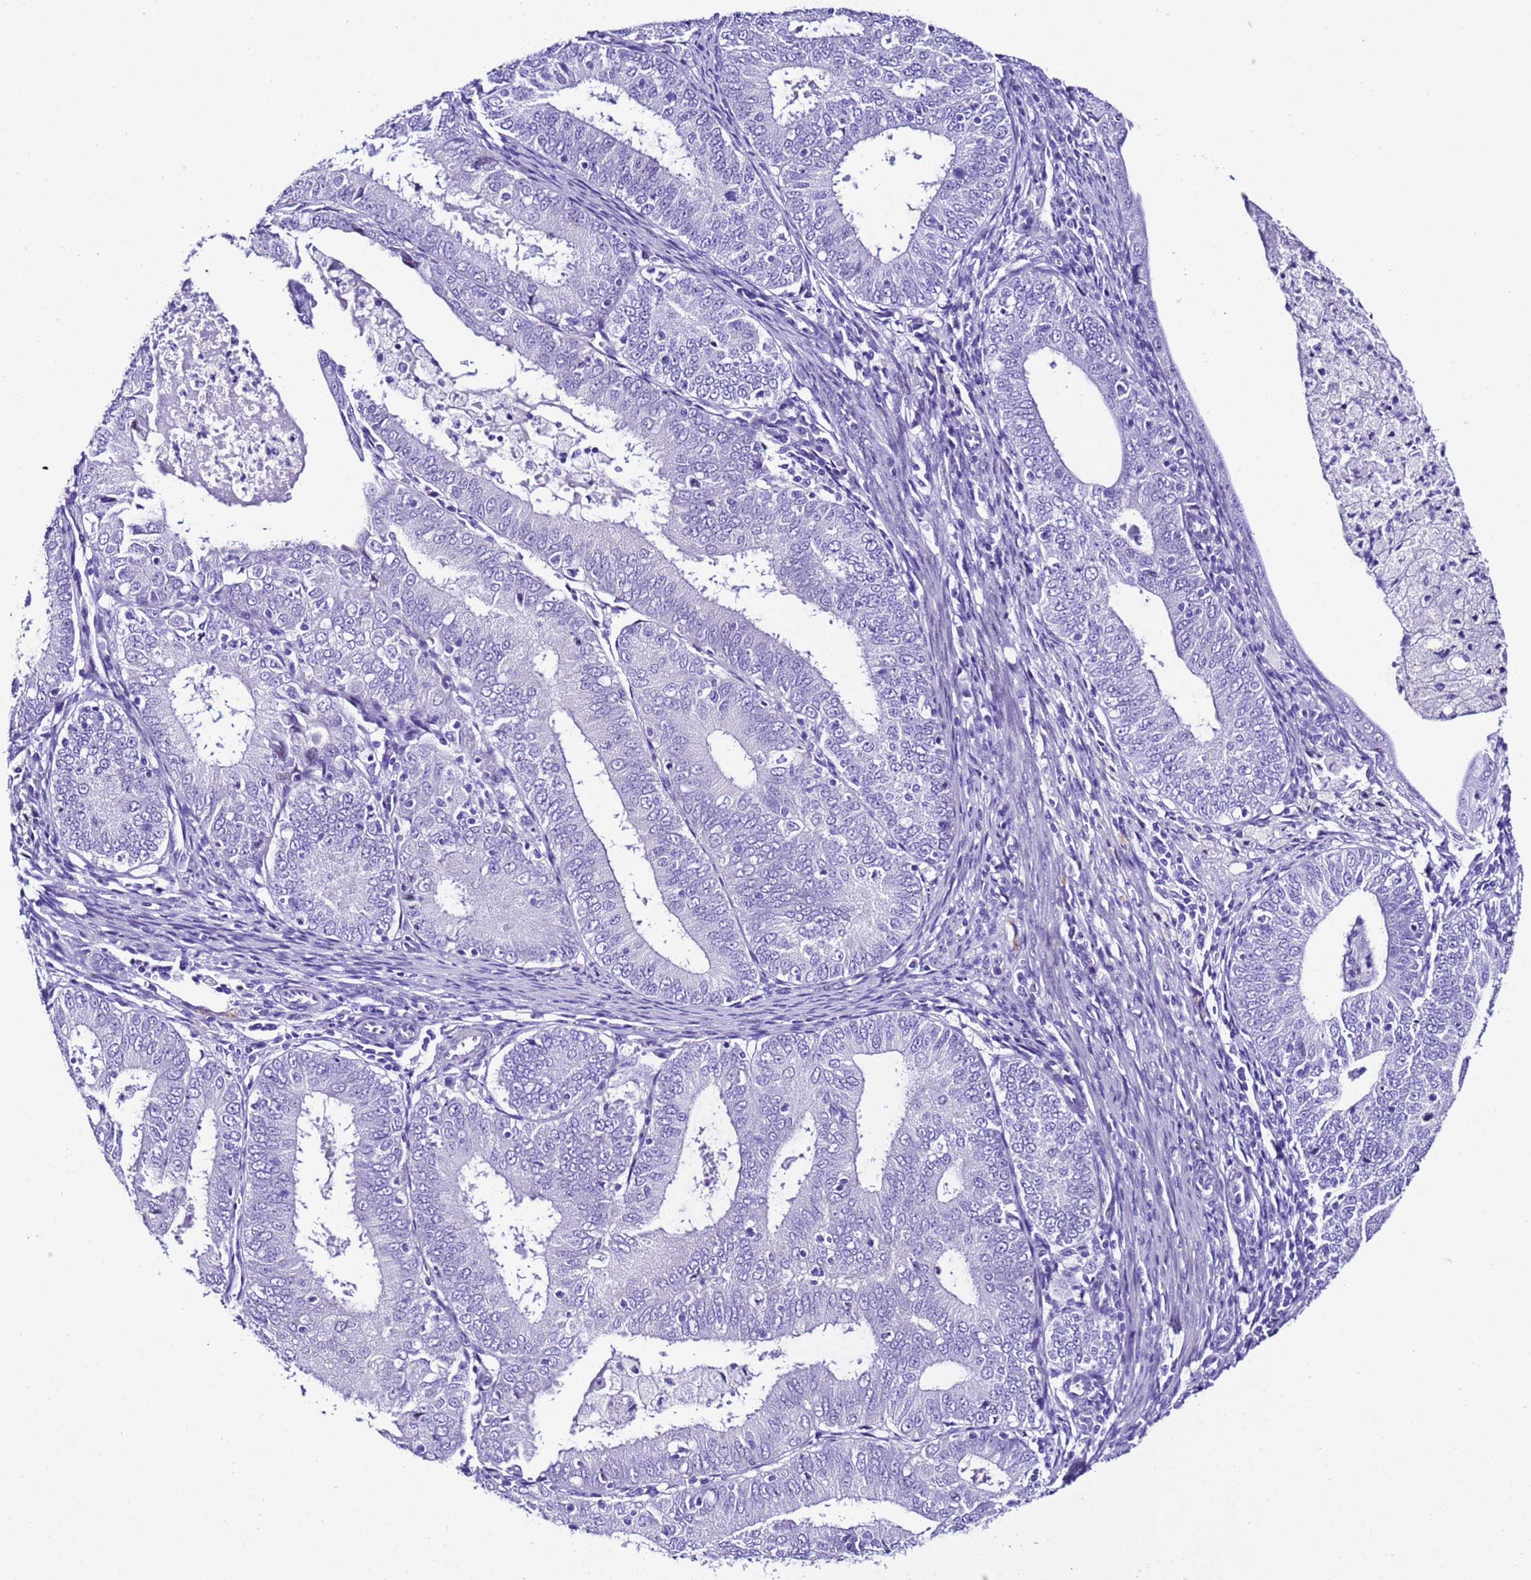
{"staining": {"intensity": "negative", "quantity": "none", "location": "none"}, "tissue": "endometrial cancer", "cell_type": "Tumor cells", "image_type": "cancer", "snomed": [{"axis": "morphology", "description": "Adenocarcinoma, NOS"}, {"axis": "topography", "description": "Endometrium"}], "caption": "Immunohistochemistry image of human adenocarcinoma (endometrial) stained for a protein (brown), which demonstrates no positivity in tumor cells.", "gene": "ZNF417", "patient": {"sex": "female", "age": 57}}